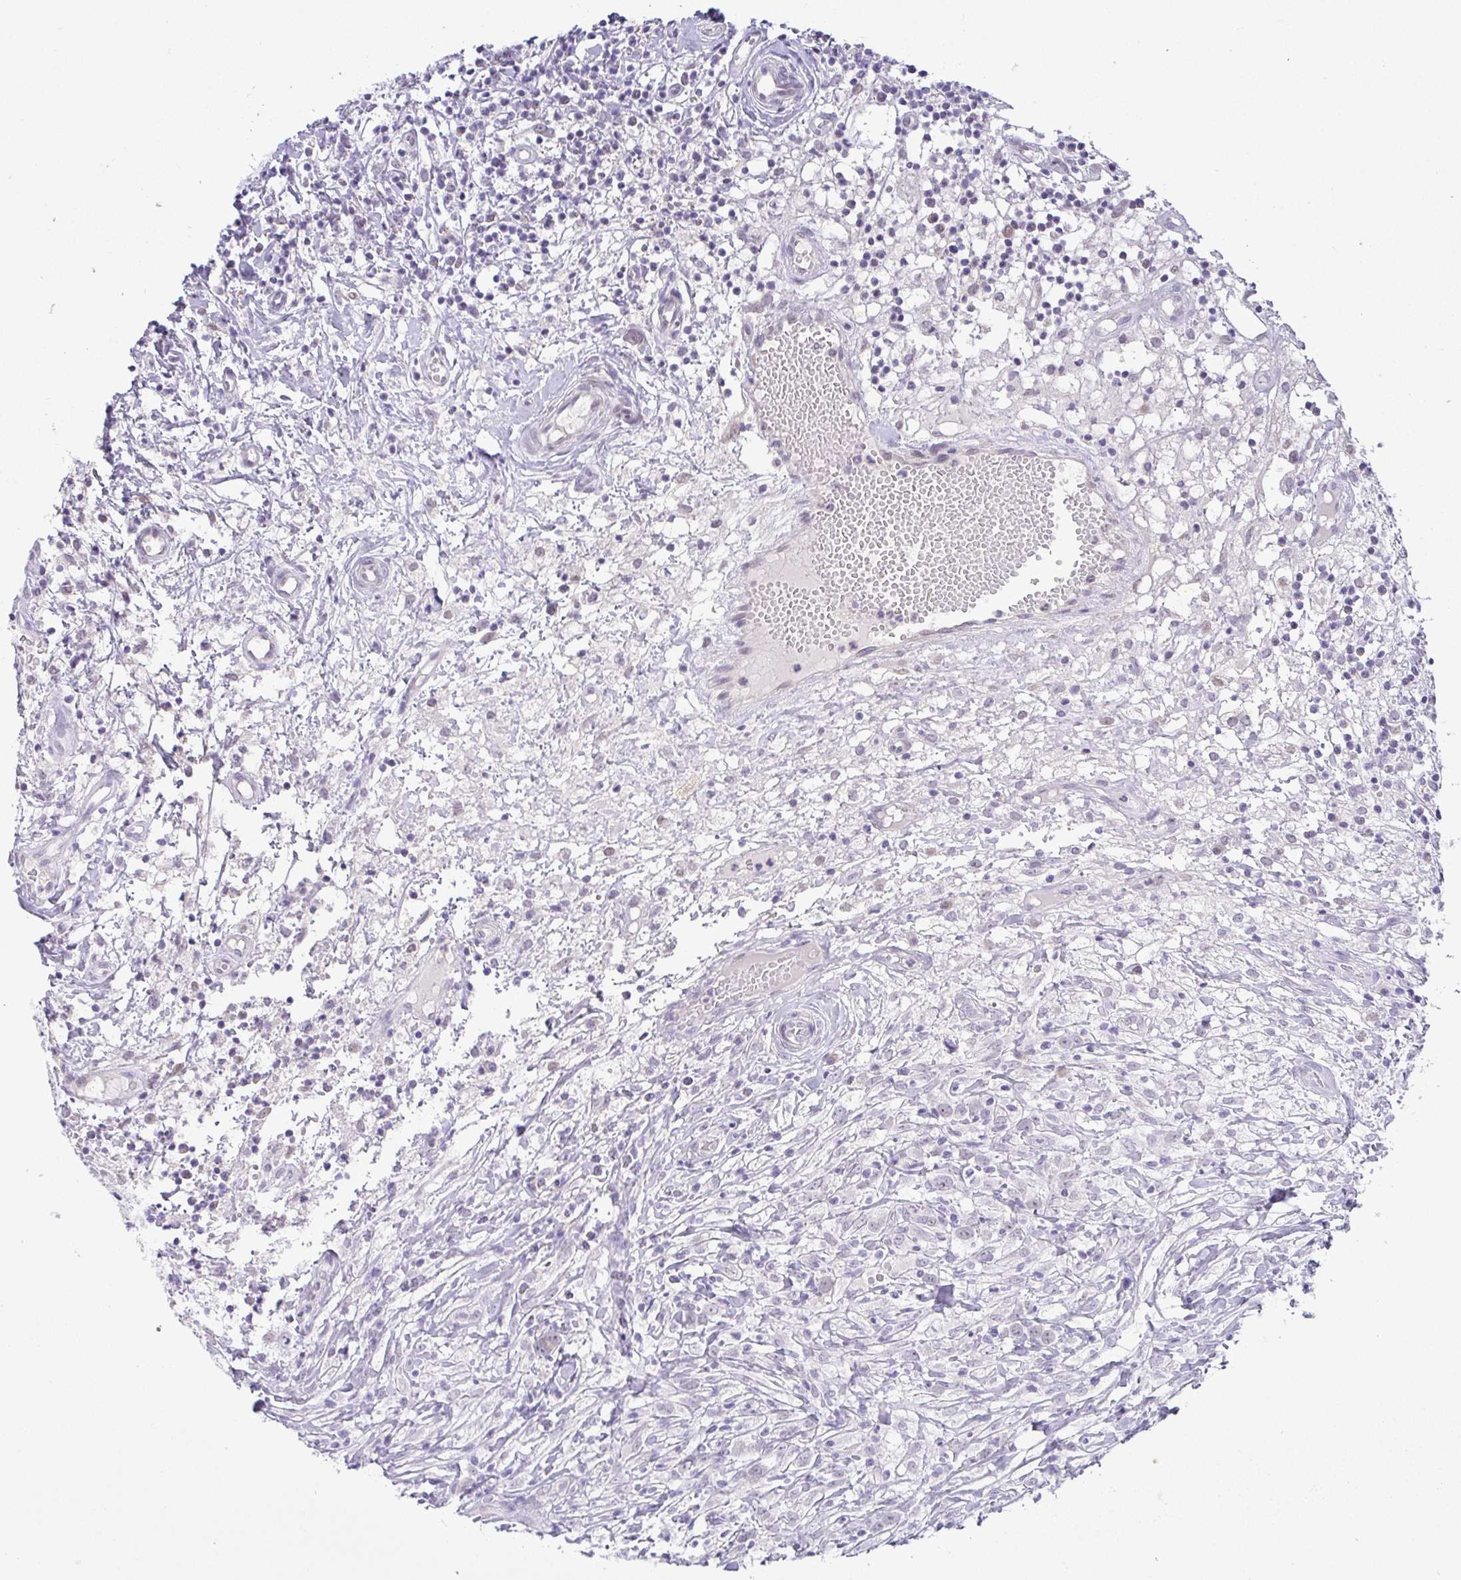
{"staining": {"intensity": "weak", "quantity": "<25%", "location": "nuclear"}, "tissue": "lymphoma", "cell_type": "Tumor cells", "image_type": "cancer", "snomed": [{"axis": "morphology", "description": "Hodgkin's disease, NOS"}, {"axis": "topography", "description": "No Tissue"}], "caption": "DAB (3,3'-diaminobenzidine) immunohistochemical staining of lymphoma displays no significant expression in tumor cells.", "gene": "FAM177A1", "patient": {"sex": "female", "age": 21}}